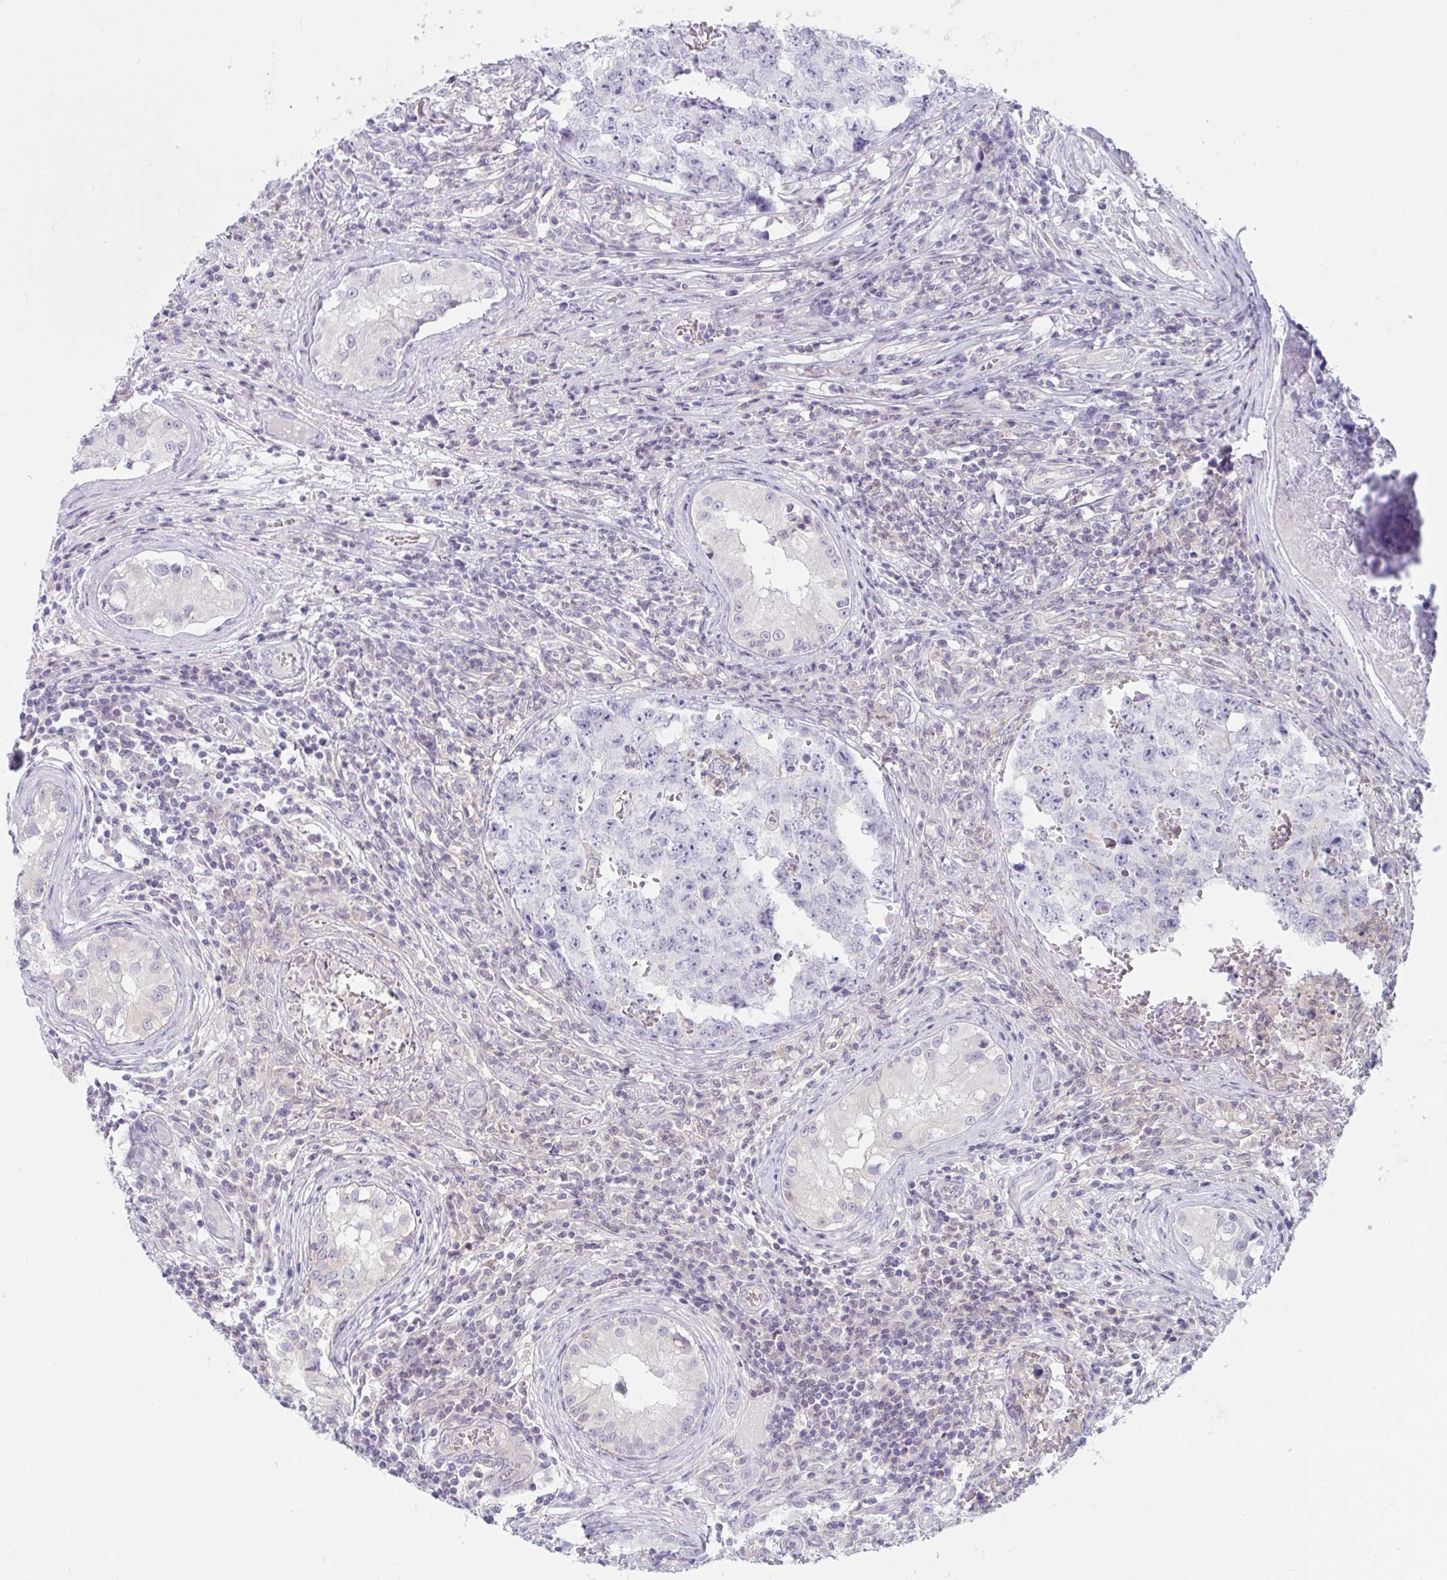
{"staining": {"intensity": "negative", "quantity": "none", "location": "none"}, "tissue": "testis cancer", "cell_type": "Tumor cells", "image_type": "cancer", "snomed": [{"axis": "morphology", "description": "Carcinoma, Embryonal, NOS"}, {"axis": "topography", "description": "Testis"}], "caption": "This is an IHC photomicrograph of human embryonal carcinoma (testis). There is no staining in tumor cells.", "gene": "TANK", "patient": {"sex": "male", "age": 25}}